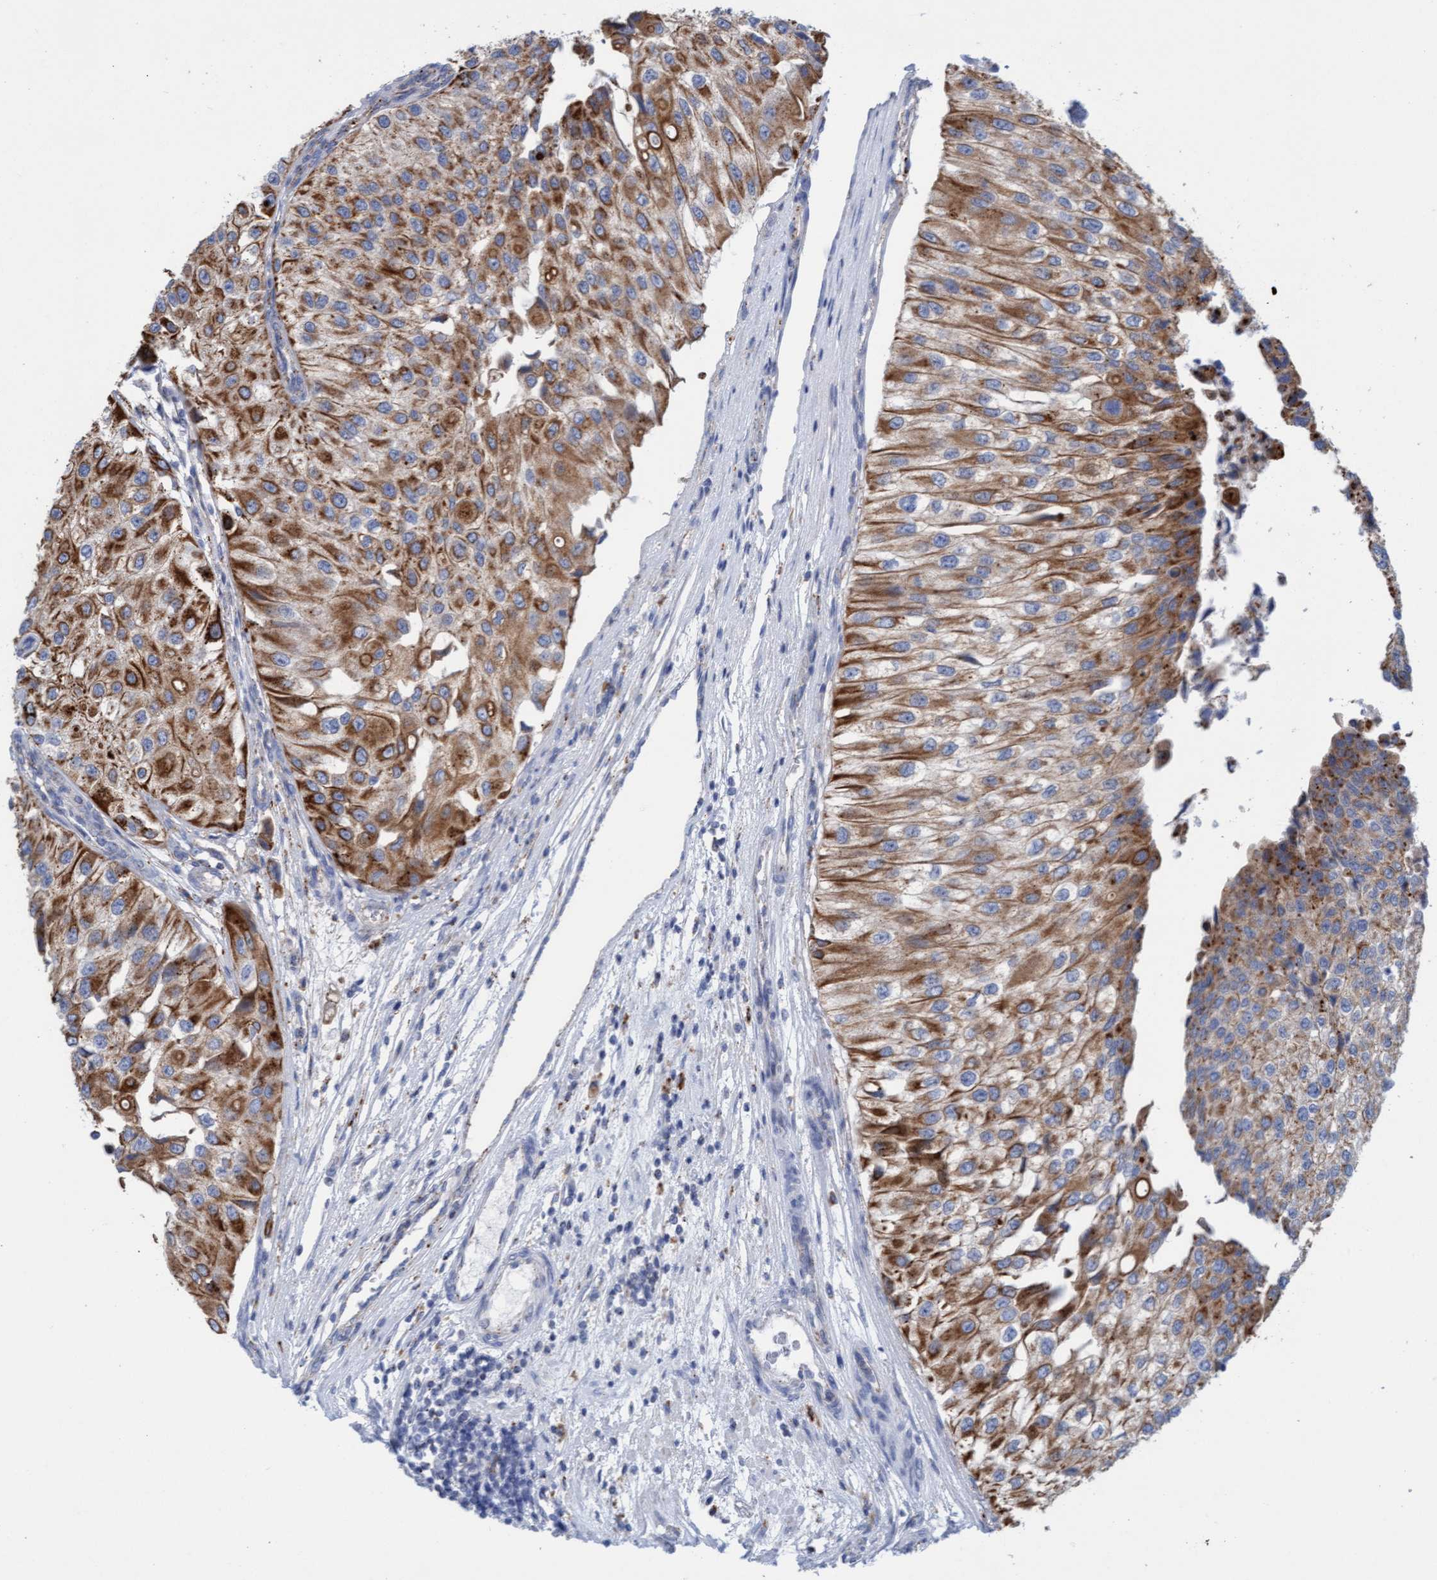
{"staining": {"intensity": "moderate", "quantity": ">75%", "location": "cytoplasmic/membranous"}, "tissue": "urothelial cancer", "cell_type": "Tumor cells", "image_type": "cancer", "snomed": [{"axis": "morphology", "description": "Urothelial carcinoma, High grade"}, {"axis": "topography", "description": "Kidney"}, {"axis": "topography", "description": "Urinary bladder"}], "caption": "Approximately >75% of tumor cells in urothelial carcinoma (high-grade) display moderate cytoplasmic/membranous protein expression as visualized by brown immunohistochemical staining.", "gene": "SGSH", "patient": {"sex": "male", "age": 77}}